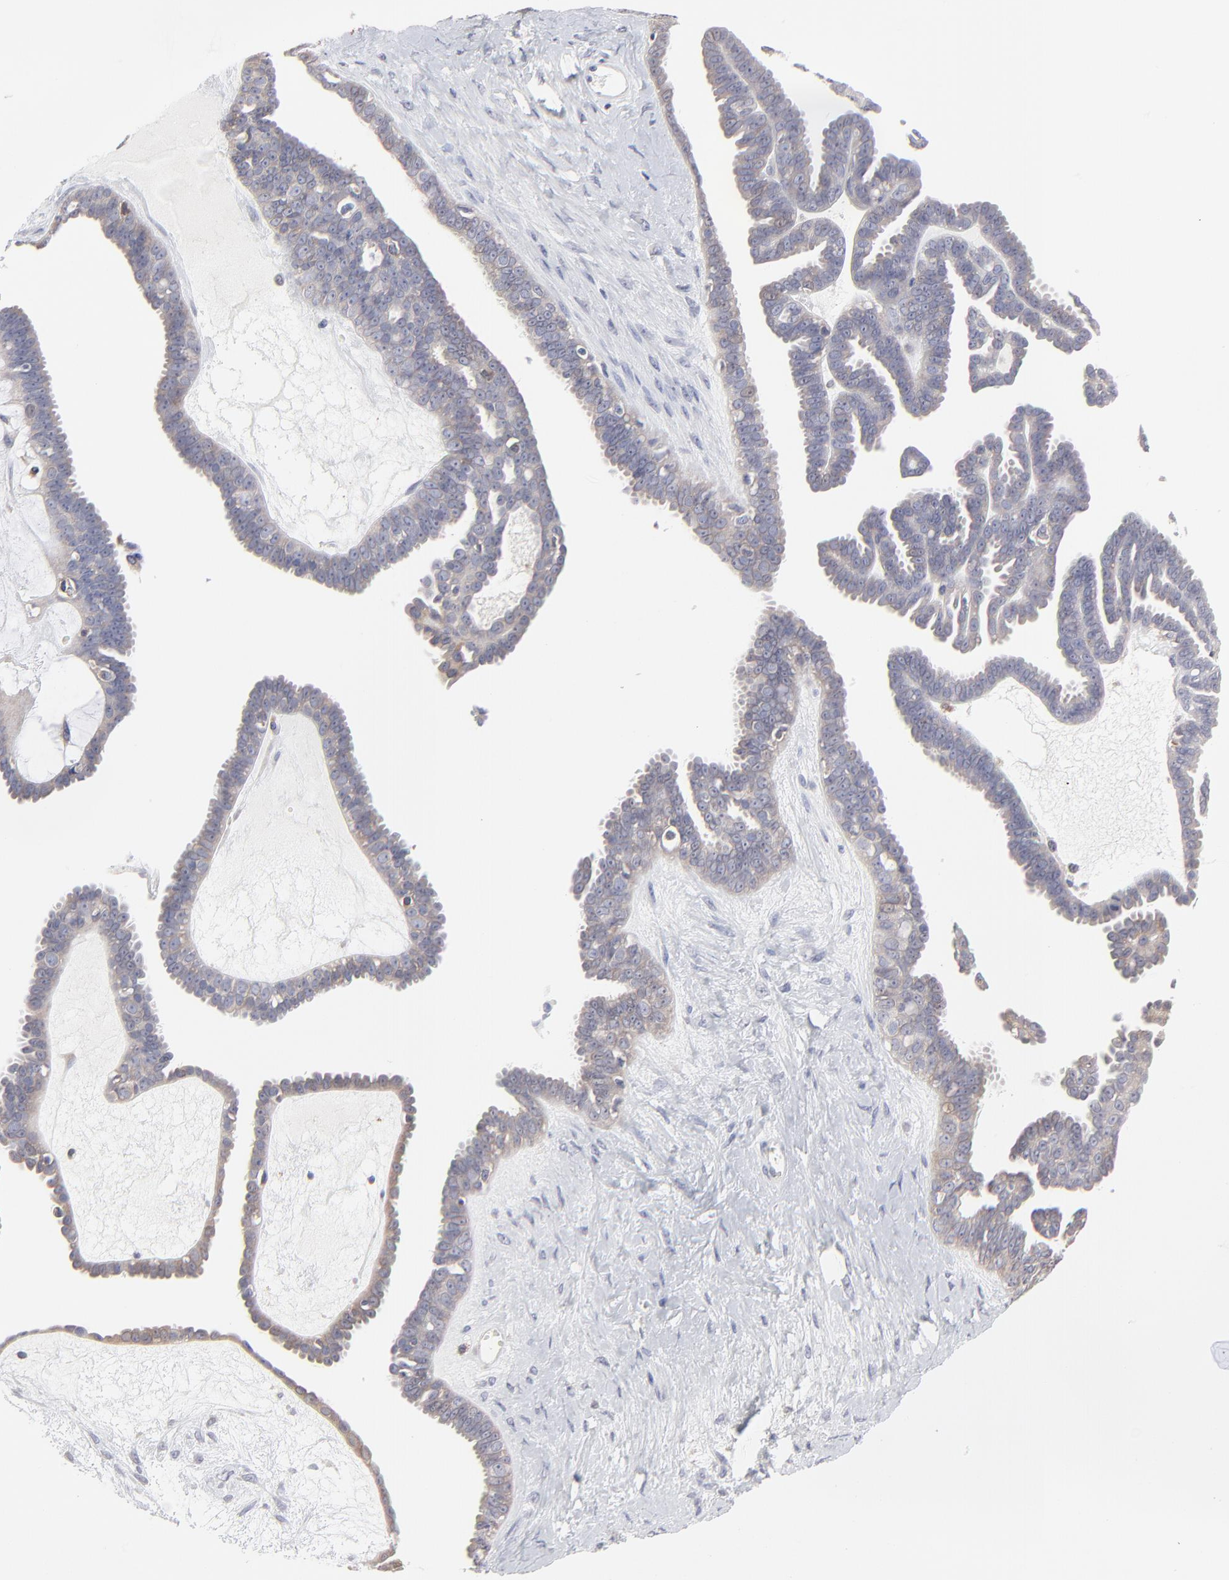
{"staining": {"intensity": "weak", "quantity": ">75%", "location": "cytoplasmic/membranous"}, "tissue": "ovarian cancer", "cell_type": "Tumor cells", "image_type": "cancer", "snomed": [{"axis": "morphology", "description": "Cystadenocarcinoma, serous, NOS"}, {"axis": "topography", "description": "Ovary"}], "caption": "Immunohistochemistry photomicrograph of human ovarian cancer stained for a protein (brown), which exhibits low levels of weak cytoplasmic/membranous positivity in about >75% of tumor cells.", "gene": "TRIM22", "patient": {"sex": "female", "age": 71}}